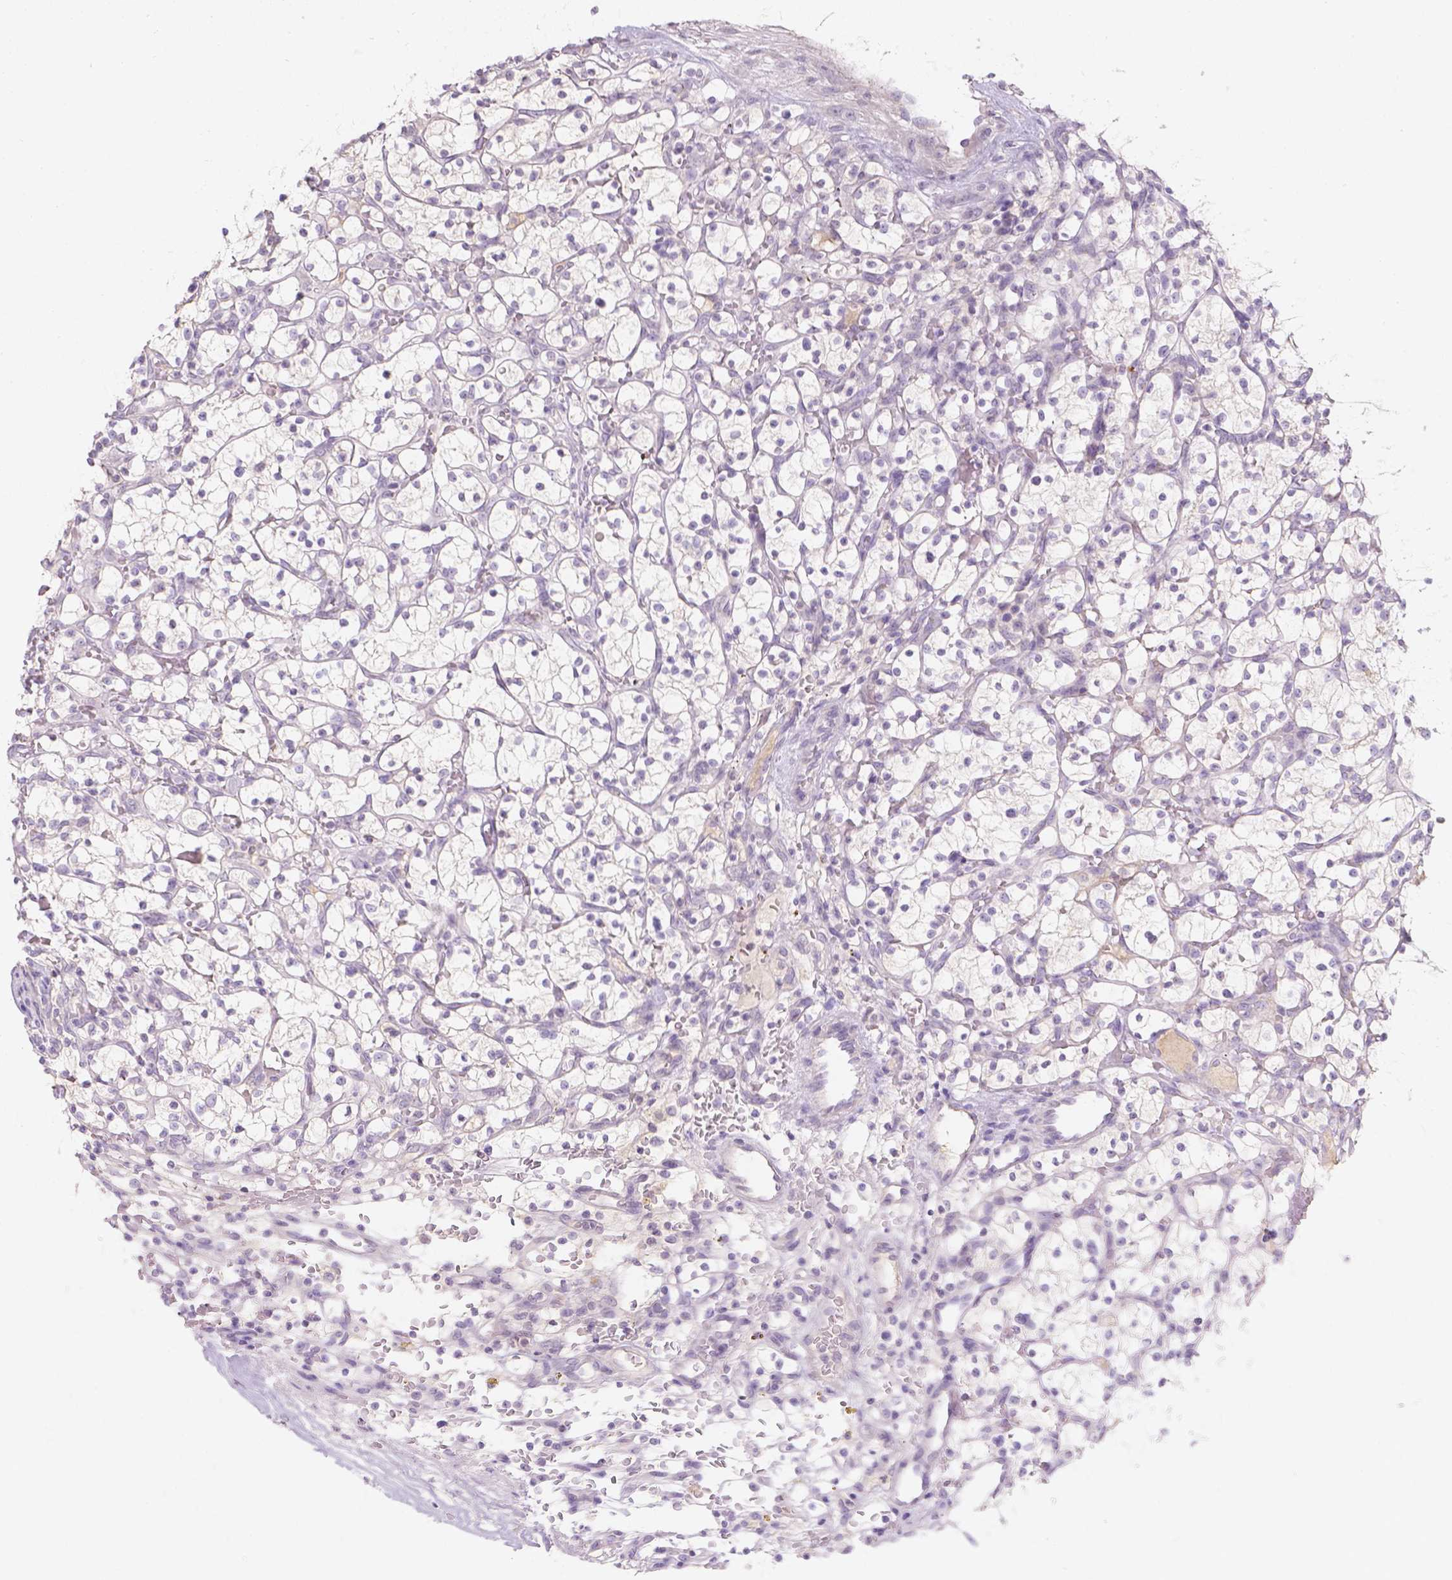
{"staining": {"intensity": "negative", "quantity": "none", "location": "none"}, "tissue": "renal cancer", "cell_type": "Tumor cells", "image_type": "cancer", "snomed": [{"axis": "morphology", "description": "Adenocarcinoma, NOS"}, {"axis": "topography", "description": "Kidney"}], "caption": "Immunohistochemistry of human renal adenocarcinoma displays no staining in tumor cells.", "gene": "DCAF4L1", "patient": {"sex": "female", "age": 64}}